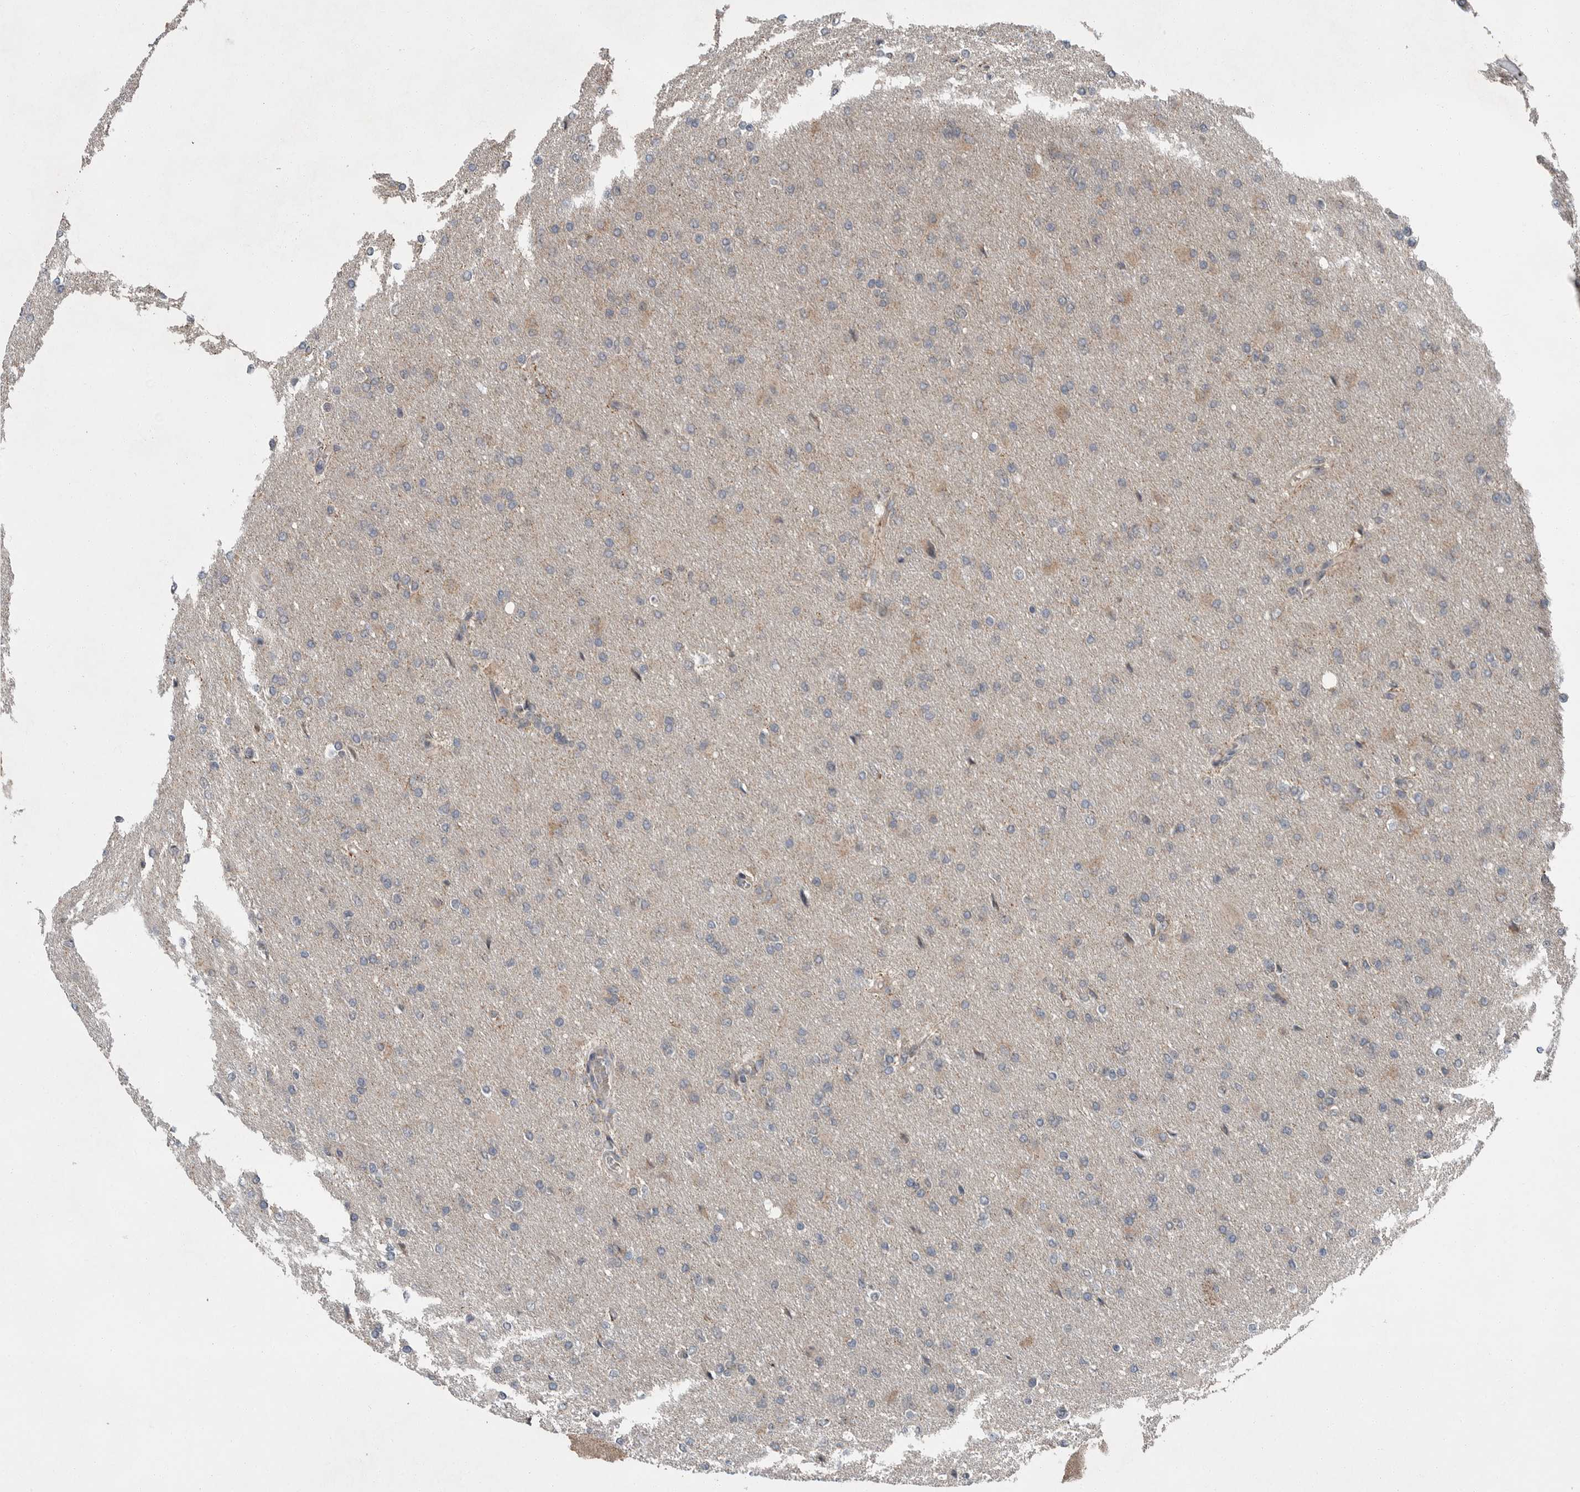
{"staining": {"intensity": "weak", "quantity": "<25%", "location": "cytoplasmic/membranous"}, "tissue": "glioma", "cell_type": "Tumor cells", "image_type": "cancer", "snomed": [{"axis": "morphology", "description": "Glioma, malignant, High grade"}, {"axis": "topography", "description": "Cerebral cortex"}], "caption": "Immunohistochemistry histopathology image of malignant high-grade glioma stained for a protein (brown), which displays no expression in tumor cells. The staining is performed using DAB (3,3'-diaminobenzidine) brown chromogen with nuclei counter-stained in using hematoxylin.", "gene": "SCP2", "patient": {"sex": "female", "age": 36}}